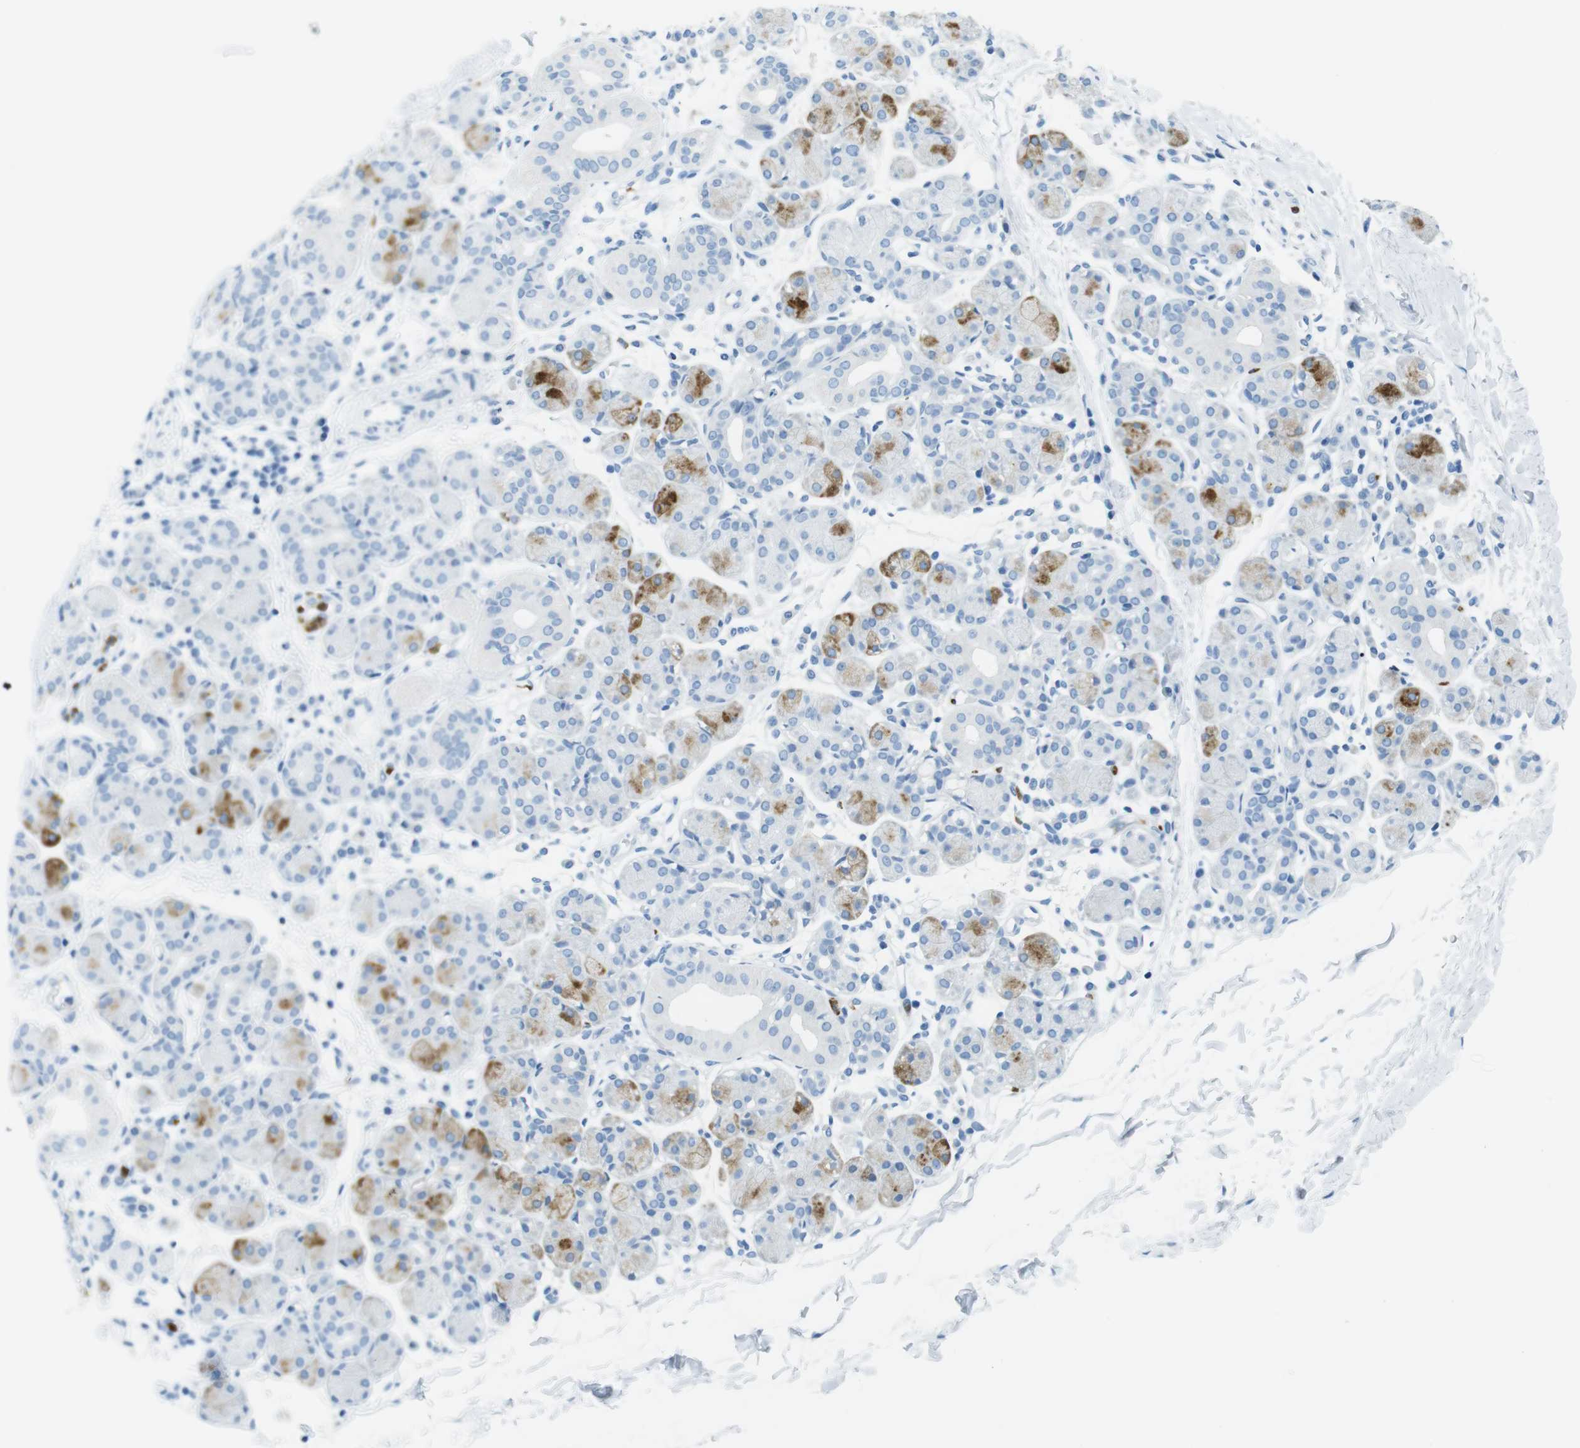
{"staining": {"intensity": "moderate", "quantity": "25%-75%", "location": "cytoplasmic/membranous"}, "tissue": "salivary gland", "cell_type": "Glandular cells", "image_type": "normal", "snomed": [{"axis": "morphology", "description": "Normal tissue, NOS"}, {"axis": "morphology", "description": "Inflammation, NOS"}, {"axis": "topography", "description": "Lymph node"}, {"axis": "topography", "description": "Salivary gland"}], "caption": "Protein staining by immunohistochemistry reveals moderate cytoplasmic/membranous staining in approximately 25%-75% of glandular cells in benign salivary gland.", "gene": "MCEMP1", "patient": {"sex": "male", "age": 3}}